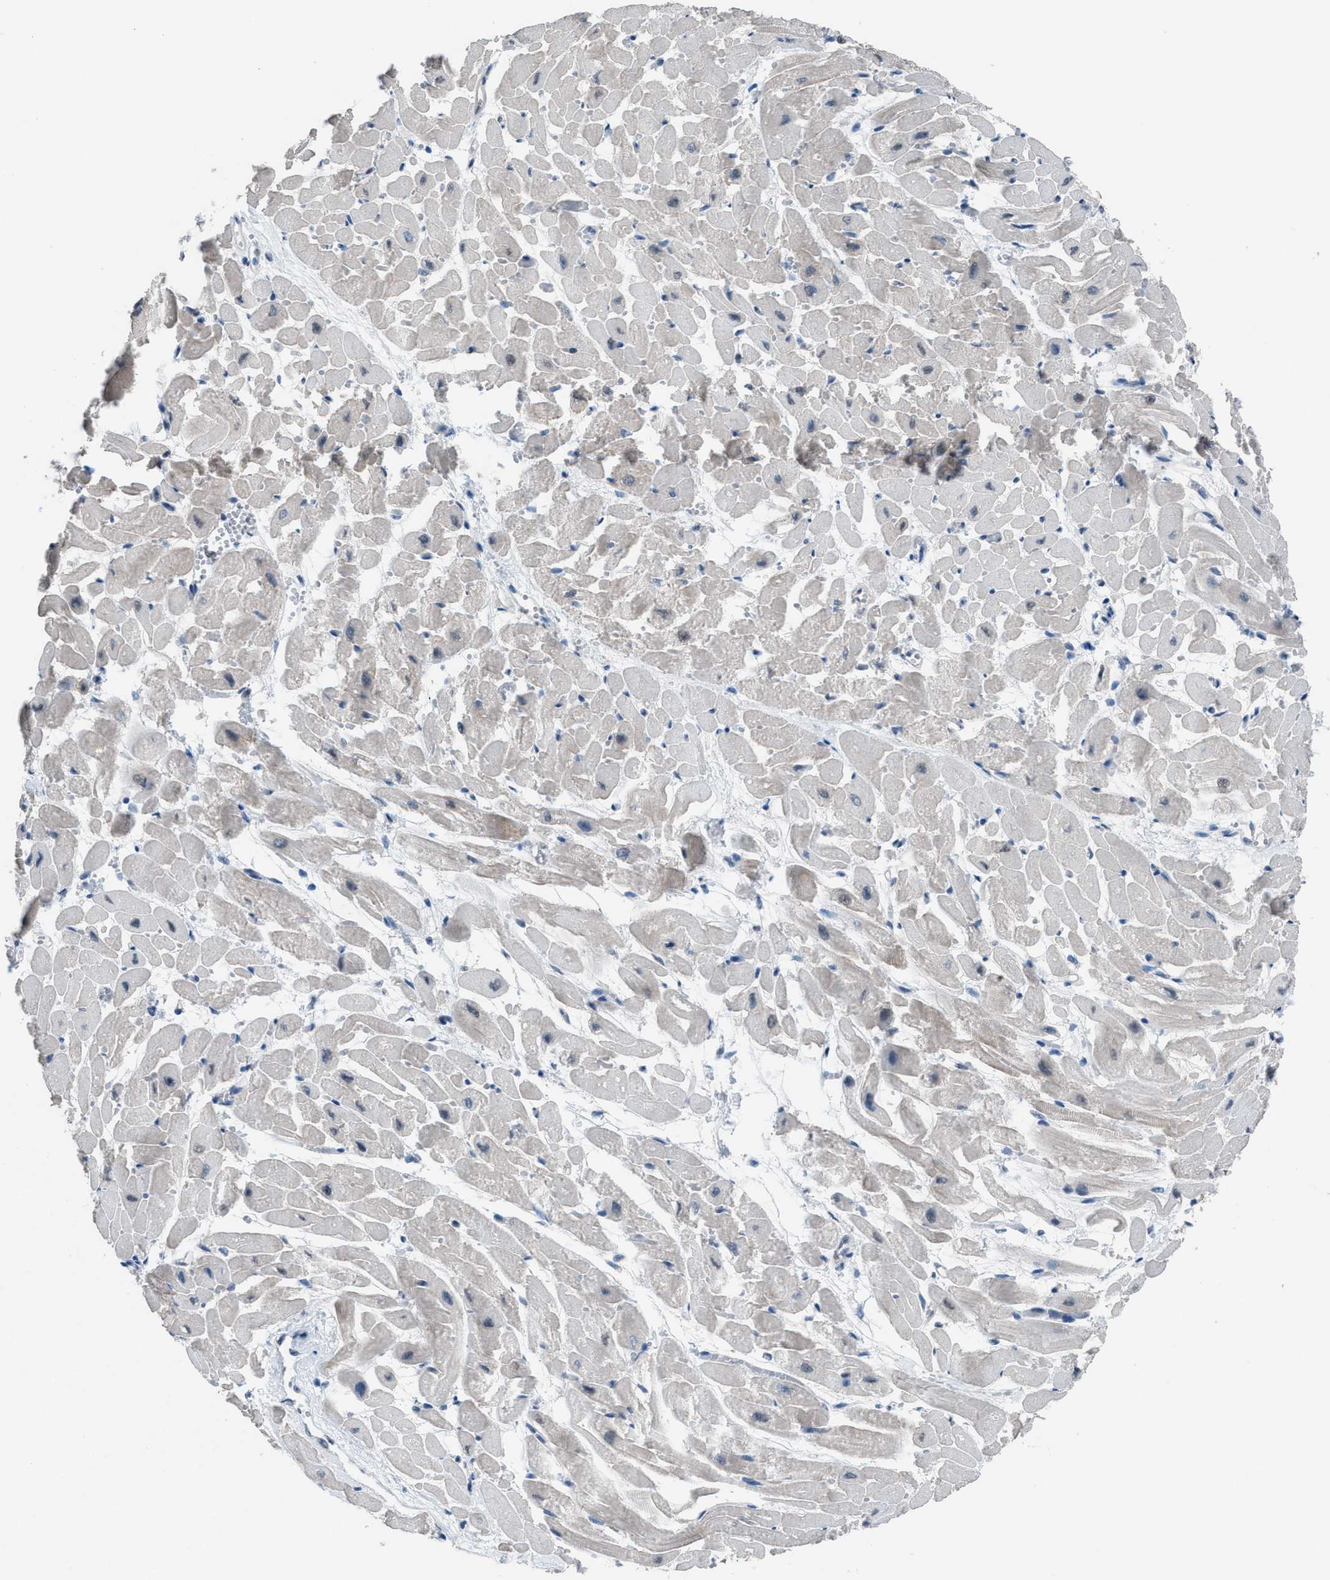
{"staining": {"intensity": "weak", "quantity": "25%-75%", "location": "cytoplasmic/membranous,nuclear"}, "tissue": "heart muscle", "cell_type": "Cardiomyocytes", "image_type": "normal", "snomed": [{"axis": "morphology", "description": "Normal tissue, NOS"}, {"axis": "topography", "description": "Heart"}], "caption": "Immunohistochemical staining of benign human heart muscle demonstrates 25%-75% levels of weak cytoplasmic/membranous,nuclear protein staining in approximately 25%-75% of cardiomyocytes.", "gene": "ZNF276", "patient": {"sex": "male", "age": 45}}